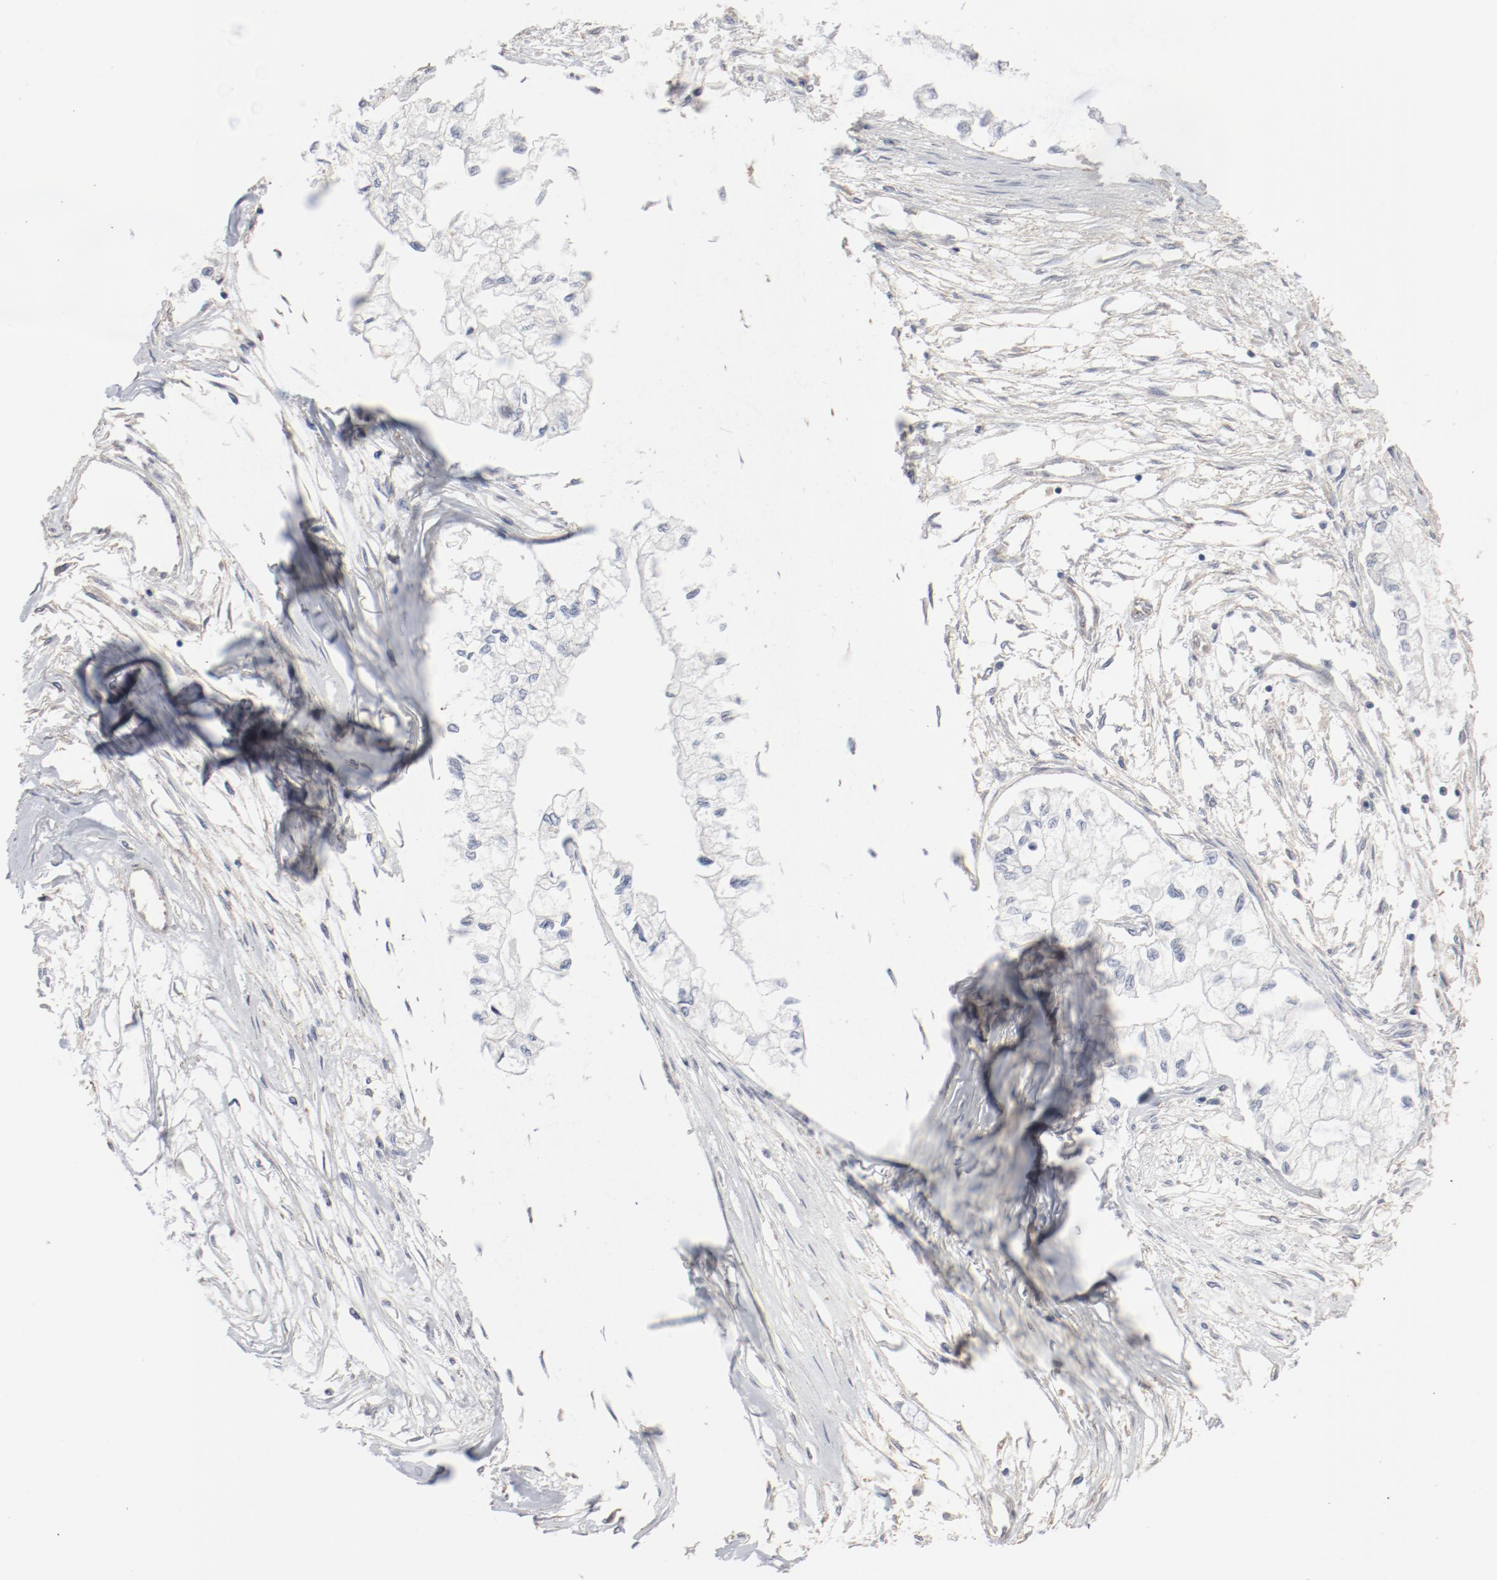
{"staining": {"intensity": "negative", "quantity": "none", "location": "none"}, "tissue": "pancreatic cancer", "cell_type": "Tumor cells", "image_type": "cancer", "snomed": [{"axis": "morphology", "description": "Adenocarcinoma, NOS"}, {"axis": "topography", "description": "Pancreas"}], "caption": "Immunohistochemical staining of human pancreatic adenocarcinoma reveals no significant expression in tumor cells. (DAB immunohistochemistry with hematoxylin counter stain).", "gene": "CDK1", "patient": {"sex": "male", "age": 79}}